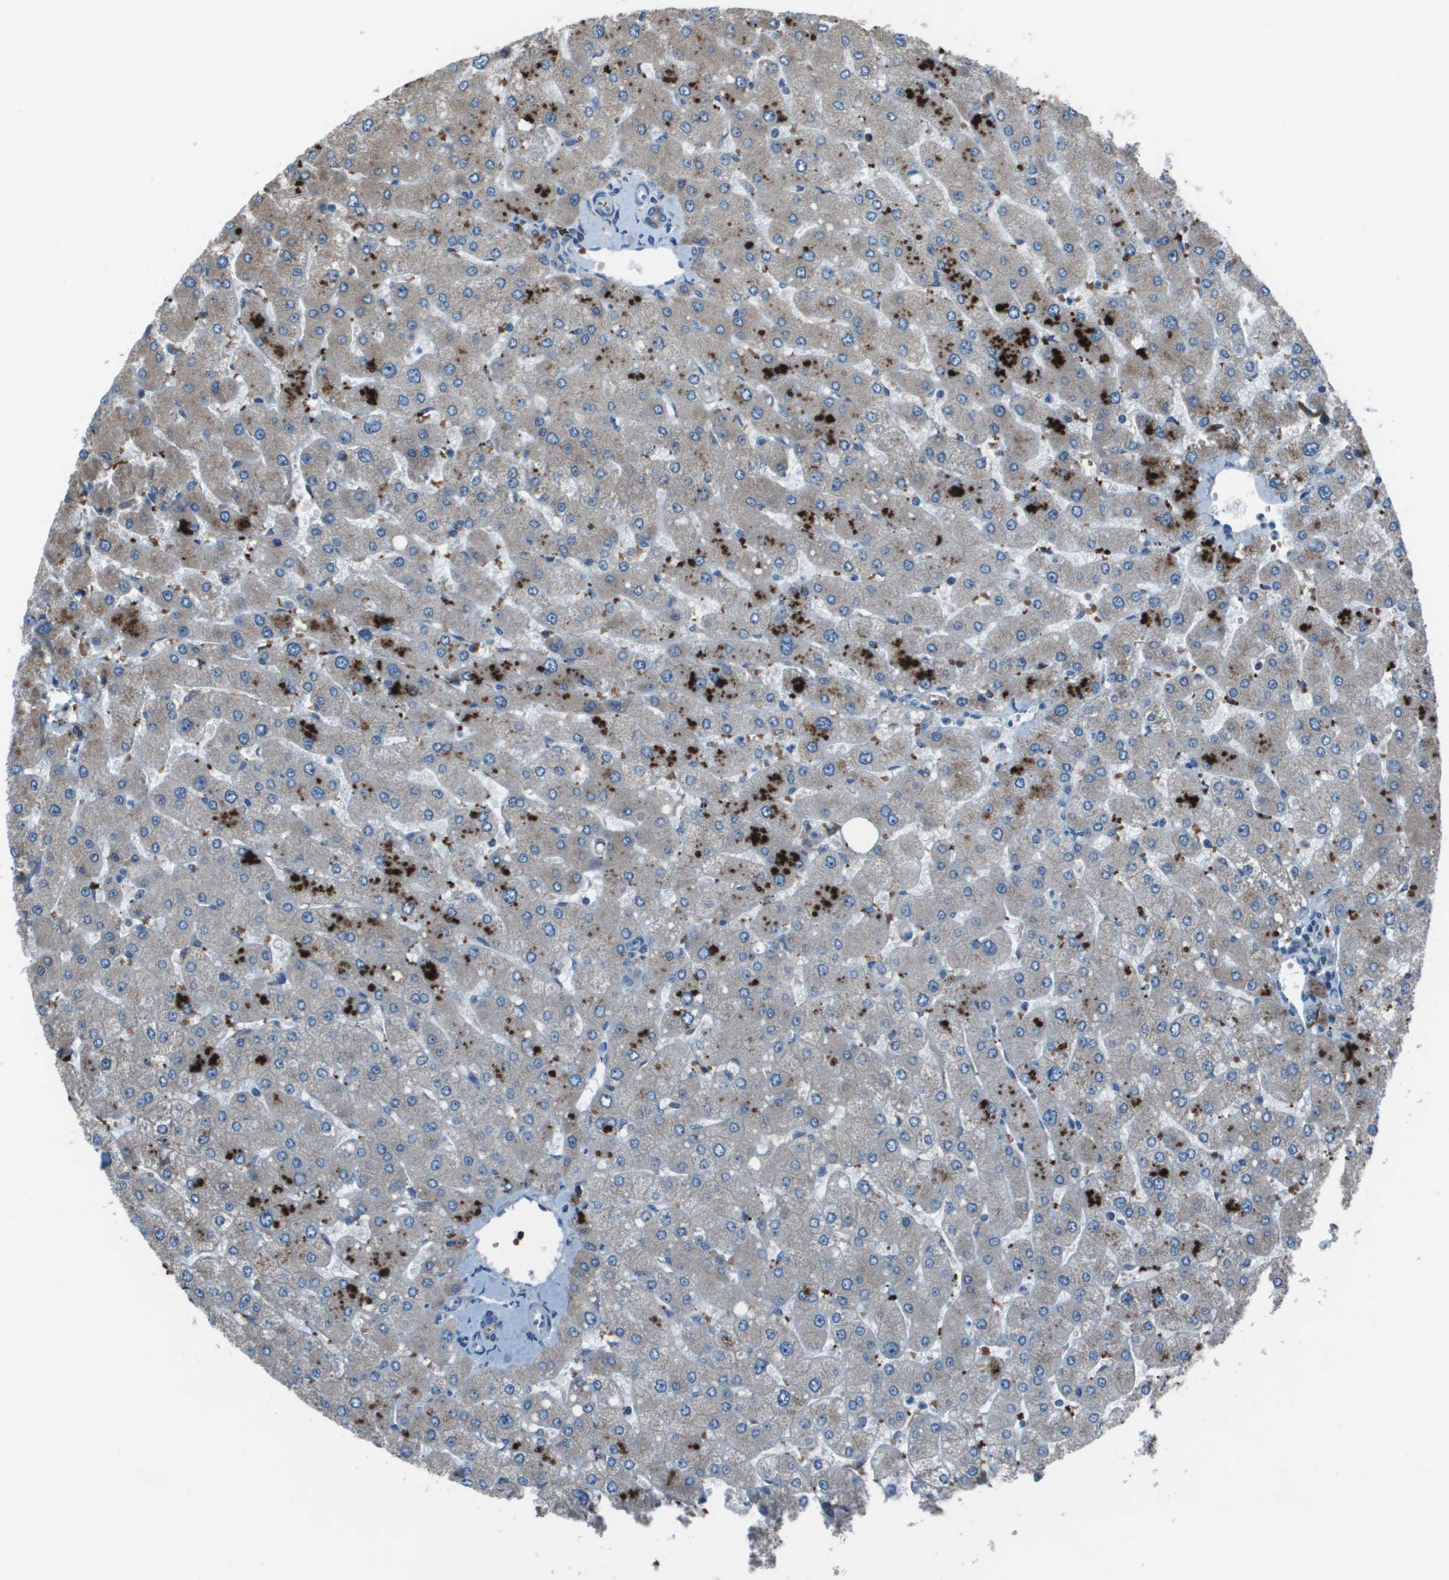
{"staining": {"intensity": "weak", "quantity": "<25%", "location": "cytoplasmic/membranous"}, "tissue": "liver", "cell_type": "Cholangiocytes", "image_type": "normal", "snomed": [{"axis": "morphology", "description": "Normal tissue, NOS"}, {"axis": "topography", "description": "Liver"}], "caption": "A high-resolution image shows immunohistochemistry (IHC) staining of unremarkable liver, which demonstrates no significant positivity in cholangiocytes.", "gene": "UTS2", "patient": {"sex": "male", "age": 55}}